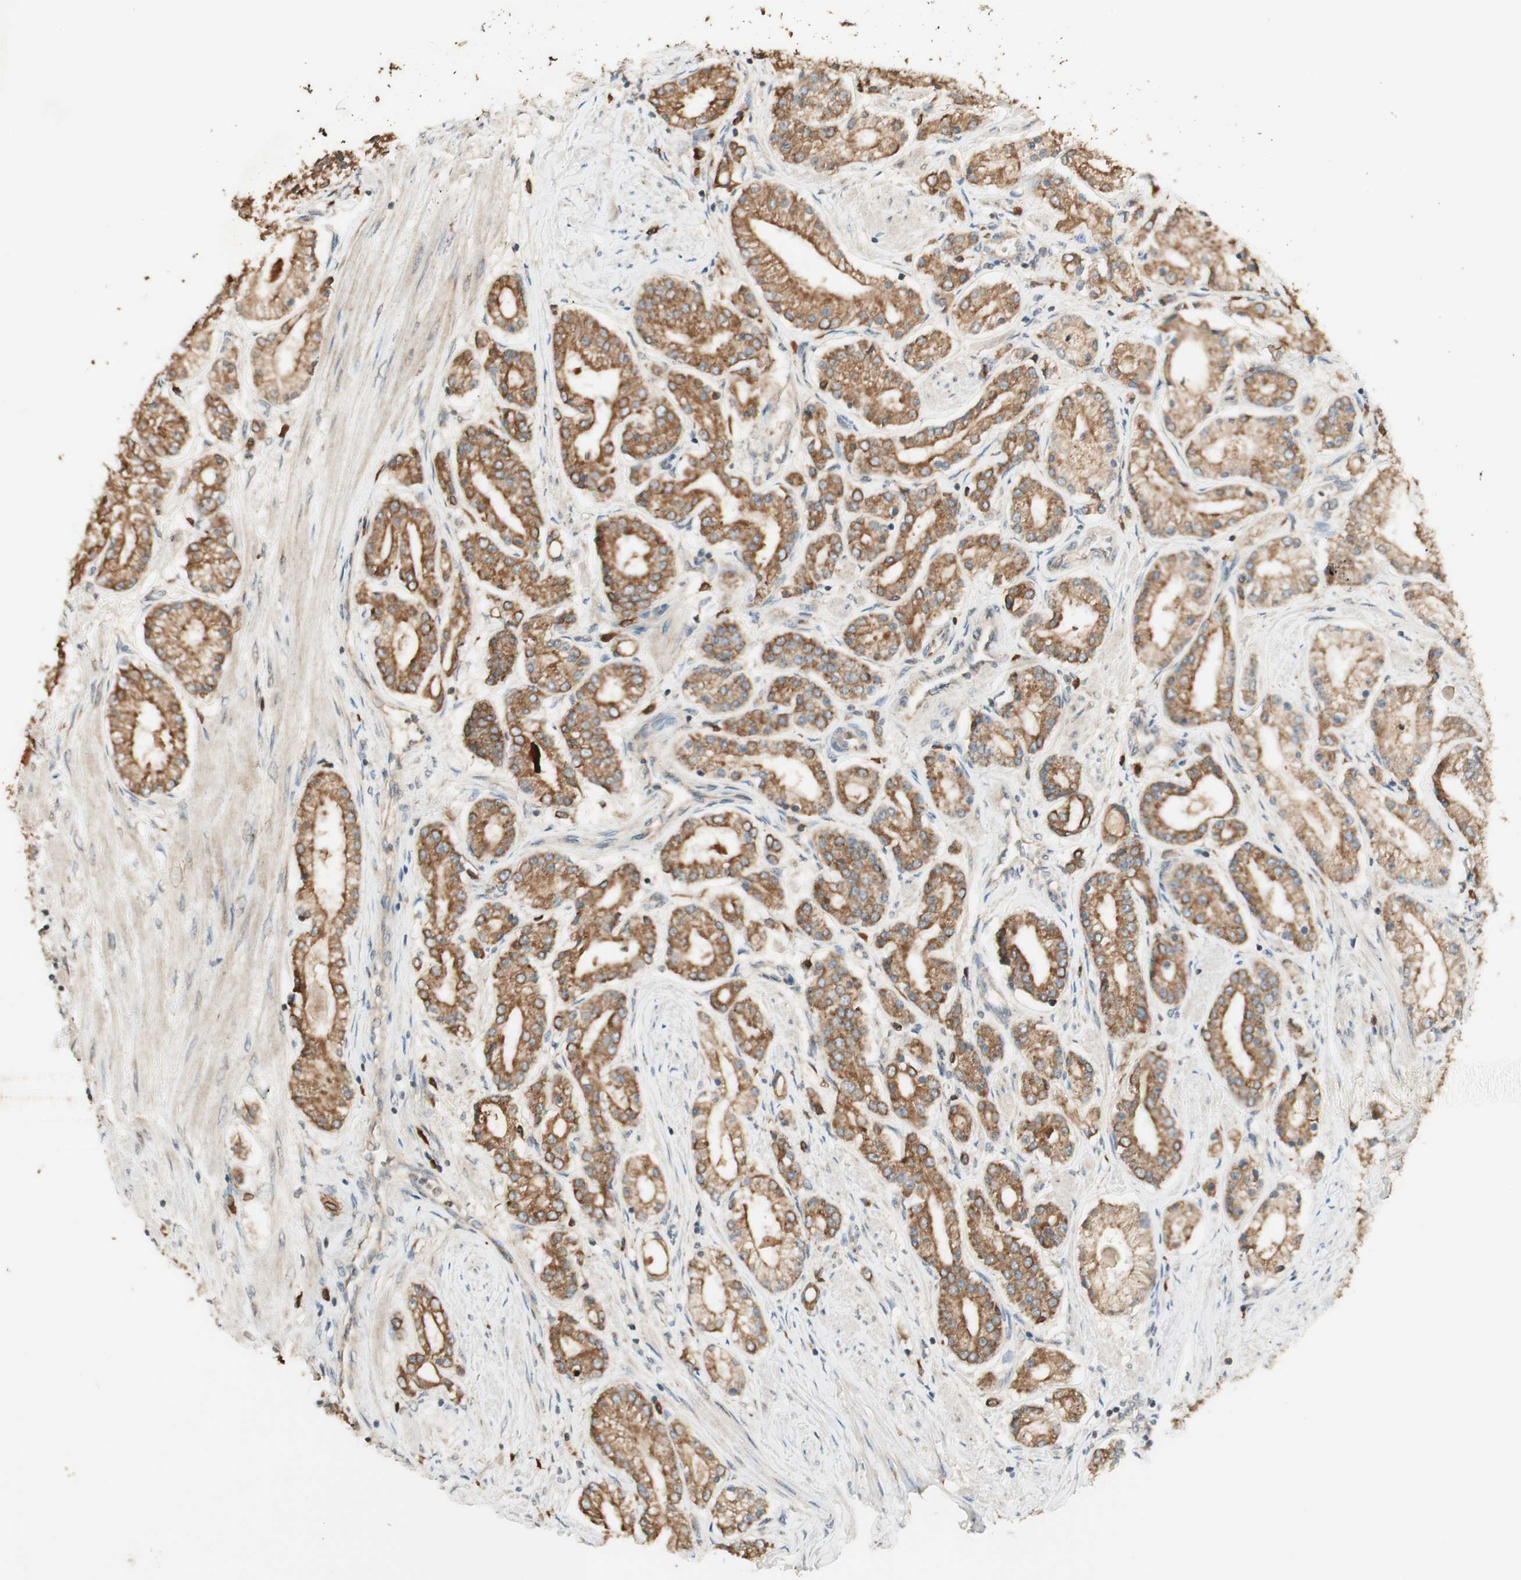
{"staining": {"intensity": "moderate", "quantity": ">75%", "location": "cytoplasmic/membranous"}, "tissue": "prostate cancer", "cell_type": "Tumor cells", "image_type": "cancer", "snomed": [{"axis": "morphology", "description": "Adenocarcinoma, Low grade"}, {"axis": "topography", "description": "Prostate"}], "caption": "Protein staining by IHC displays moderate cytoplasmic/membranous positivity in about >75% of tumor cells in prostate cancer.", "gene": "CLCN2", "patient": {"sex": "male", "age": 63}}